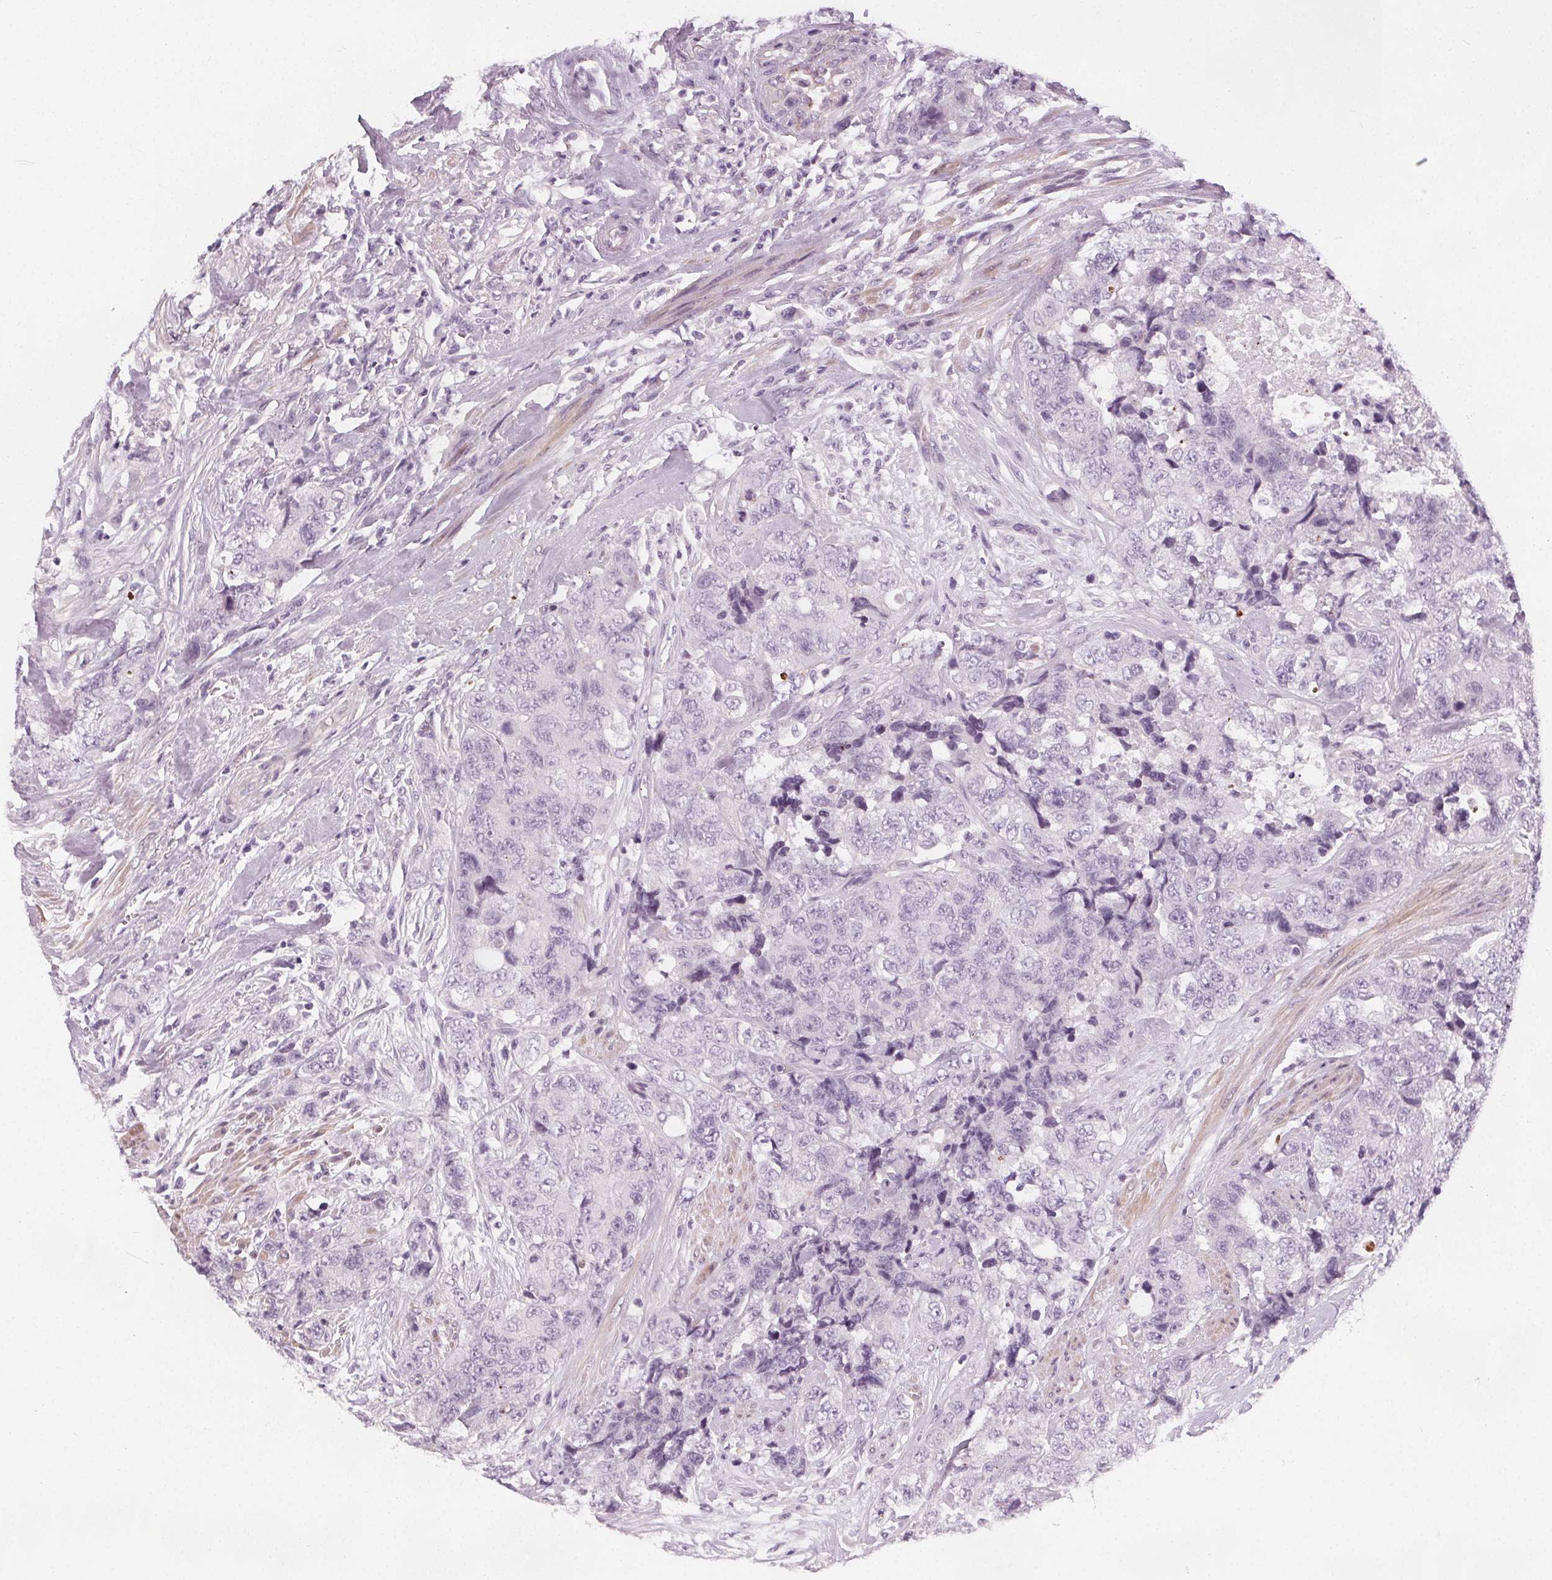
{"staining": {"intensity": "negative", "quantity": "none", "location": "none"}, "tissue": "urothelial cancer", "cell_type": "Tumor cells", "image_type": "cancer", "snomed": [{"axis": "morphology", "description": "Urothelial carcinoma, High grade"}, {"axis": "topography", "description": "Urinary bladder"}], "caption": "This image is of urothelial cancer stained with immunohistochemistry to label a protein in brown with the nuclei are counter-stained blue. There is no positivity in tumor cells.", "gene": "SLC5A12", "patient": {"sex": "female", "age": 78}}